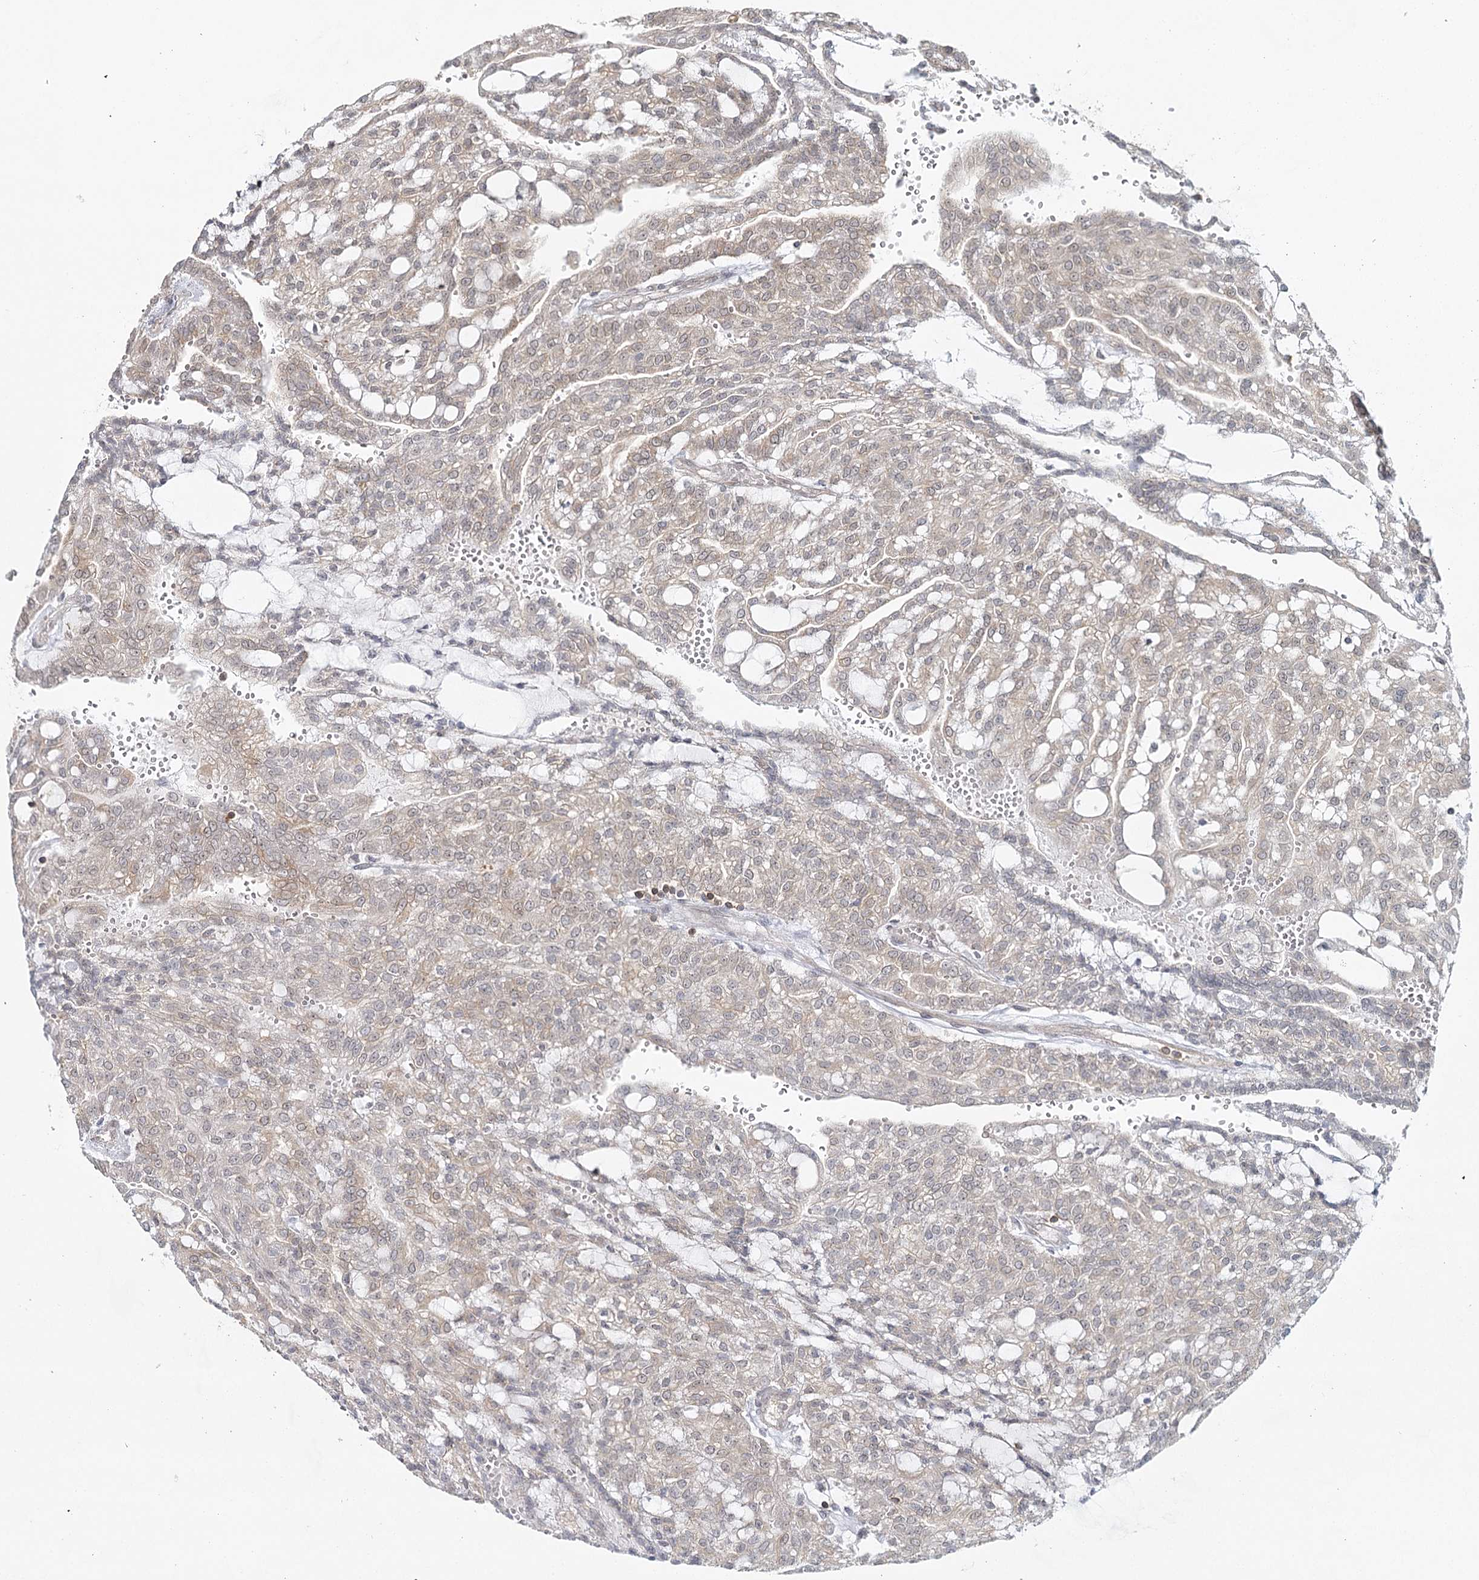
{"staining": {"intensity": "weak", "quantity": "25%-75%", "location": "cytoplasmic/membranous"}, "tissue": "renal cancer", "cell_type": "Tumor cells", "image_type": "cancer", "snomed": [{"axis": "morphology", "description": "Adenocarcinoma, NOS"}, {"axis": "topography", "description": "Kidney"}], "caption": "Immunohistochemical staining of human renal cancer (adenocarcinoma) displays low levels of weak cytoplasmic/membranous staining in about 25%-75% of tumor cells.", "gene": "FAM120B", "patient": {"sex": "male", "age": 63}}